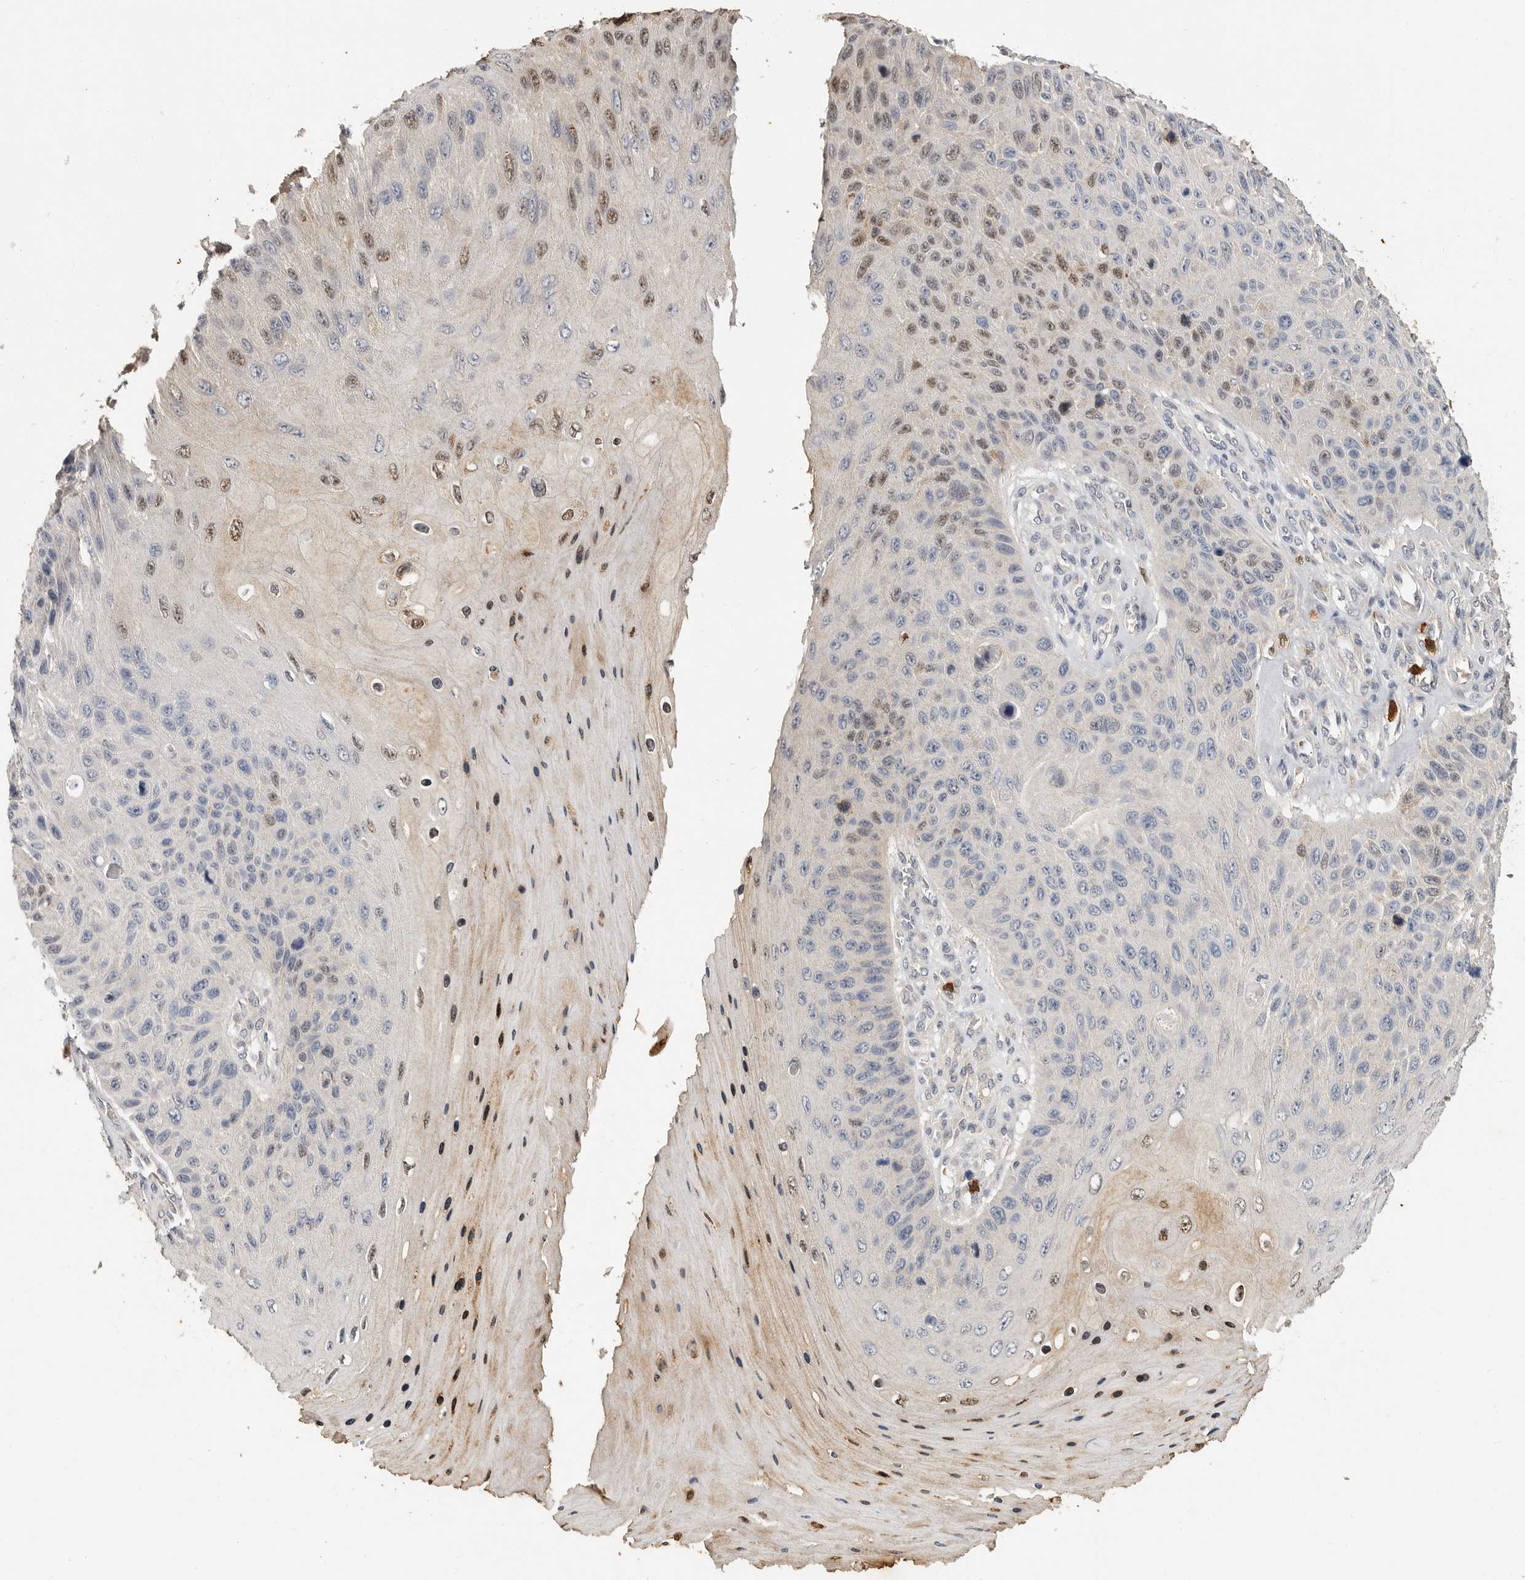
{"staining": {"intensity": "weak", "quantity": "25%-75%", "location": "cytoplasmic/membranous,nuclear"}, "tissue": "skin cancer", "cell_type": "Tumor cells", "image_type": "cancer", "snomed": [{"axis": "morphology", "description": "Squamous cell carcinoma, NOS"}, {"axis": "topography", "description": "Skin"}], "caption": "Skin cancer (squamous cell carcinoma) stained with immunohistochemistry reveals weak cytoplasmic/membranous and nuclear staining in approximately 25%-75% of tumor cells.", "gene": "LTBR", "patient": {"sex": "female", "age": 88}}